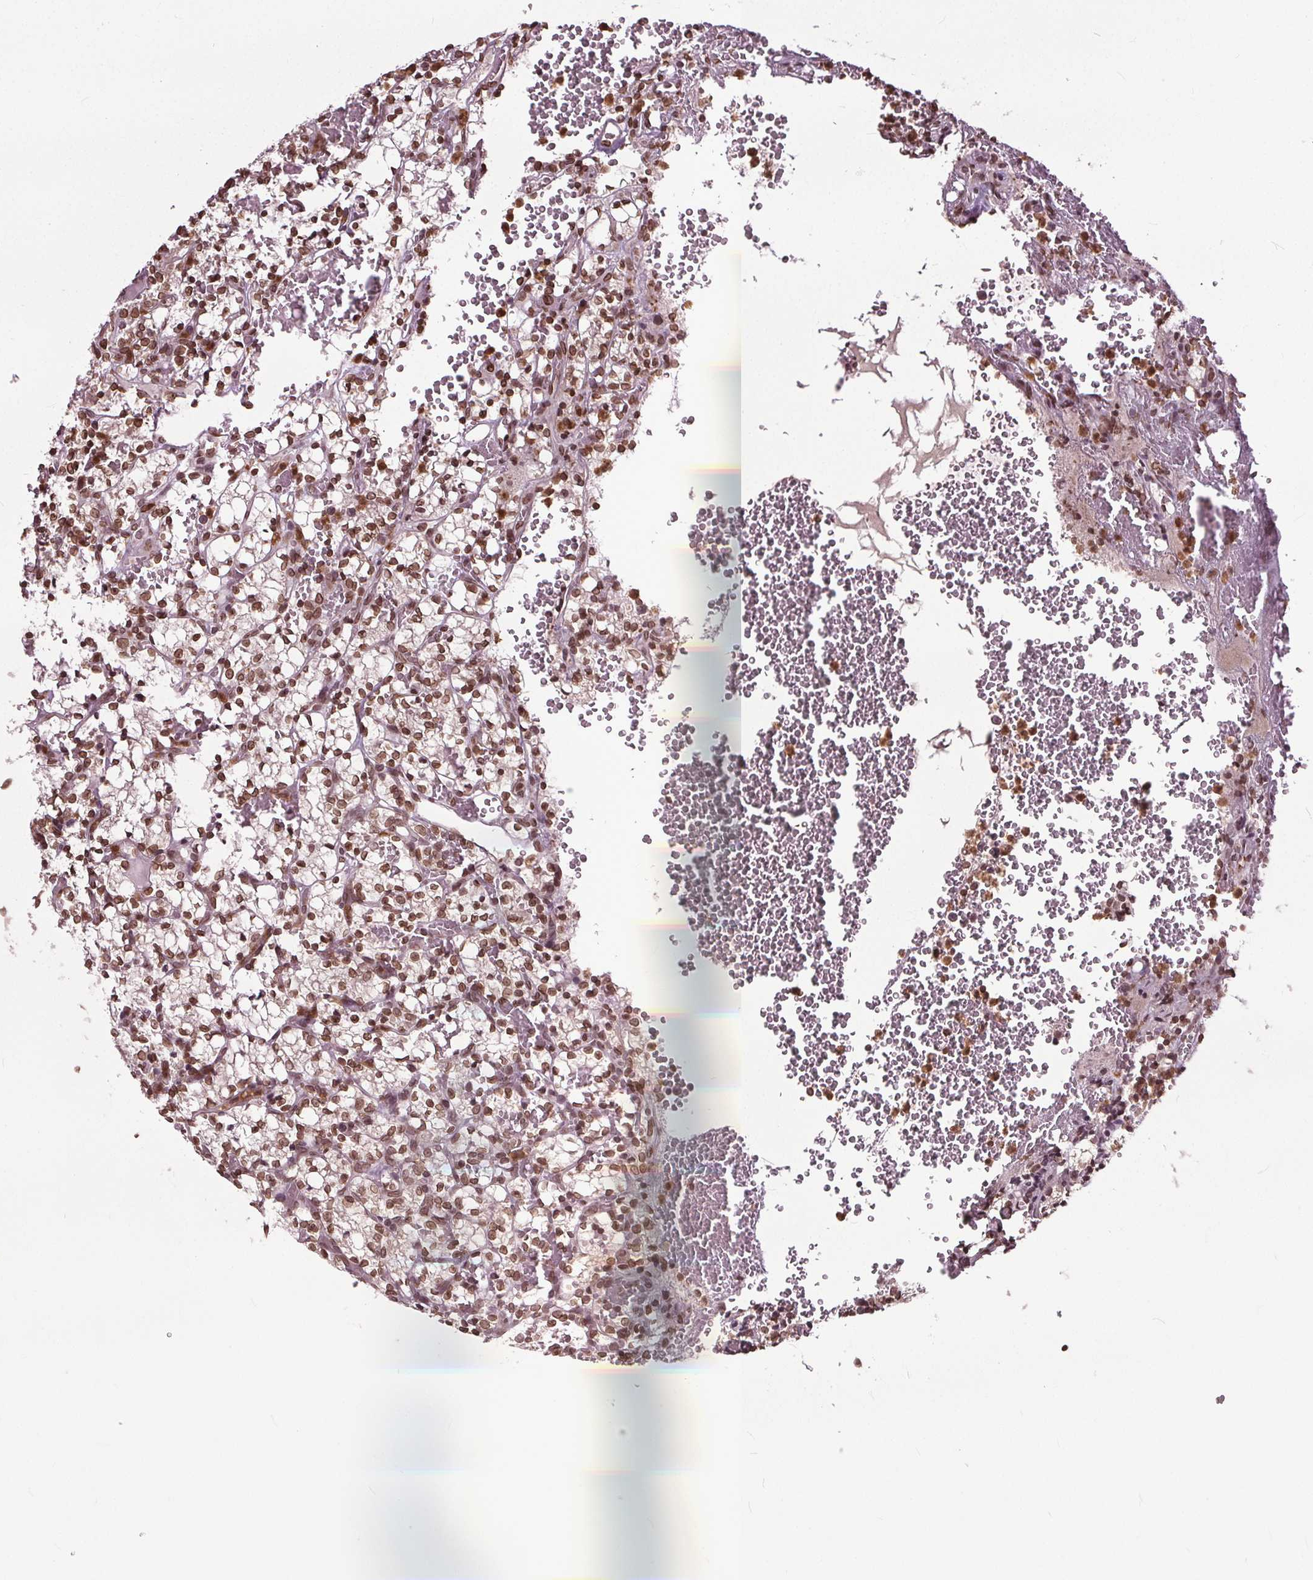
{"staining": {"intensity": "moderate", "quantity": ">75%", "location": "cytoplasmic/membranous,nuclear"}, "tissue": "renal cancer", "cell_type": "Tumor cells", "image_type": "cancer", "snomed": [{"axis": "morphology", "description": "Adenocarcinoma, NOS"}, {"axis": "topography", "description": "Kidney"}], "caption": "This micrograph demonstrates immunohistochemistry (IHC) staining of renal cancer (adenocarcinoma), with medium moderate cytoplasmic/membranous and nuclear expression in approximately >75% of tumor cells.", "gene": "TTC39C", "patient": {"sex": "female", "age": 69}}